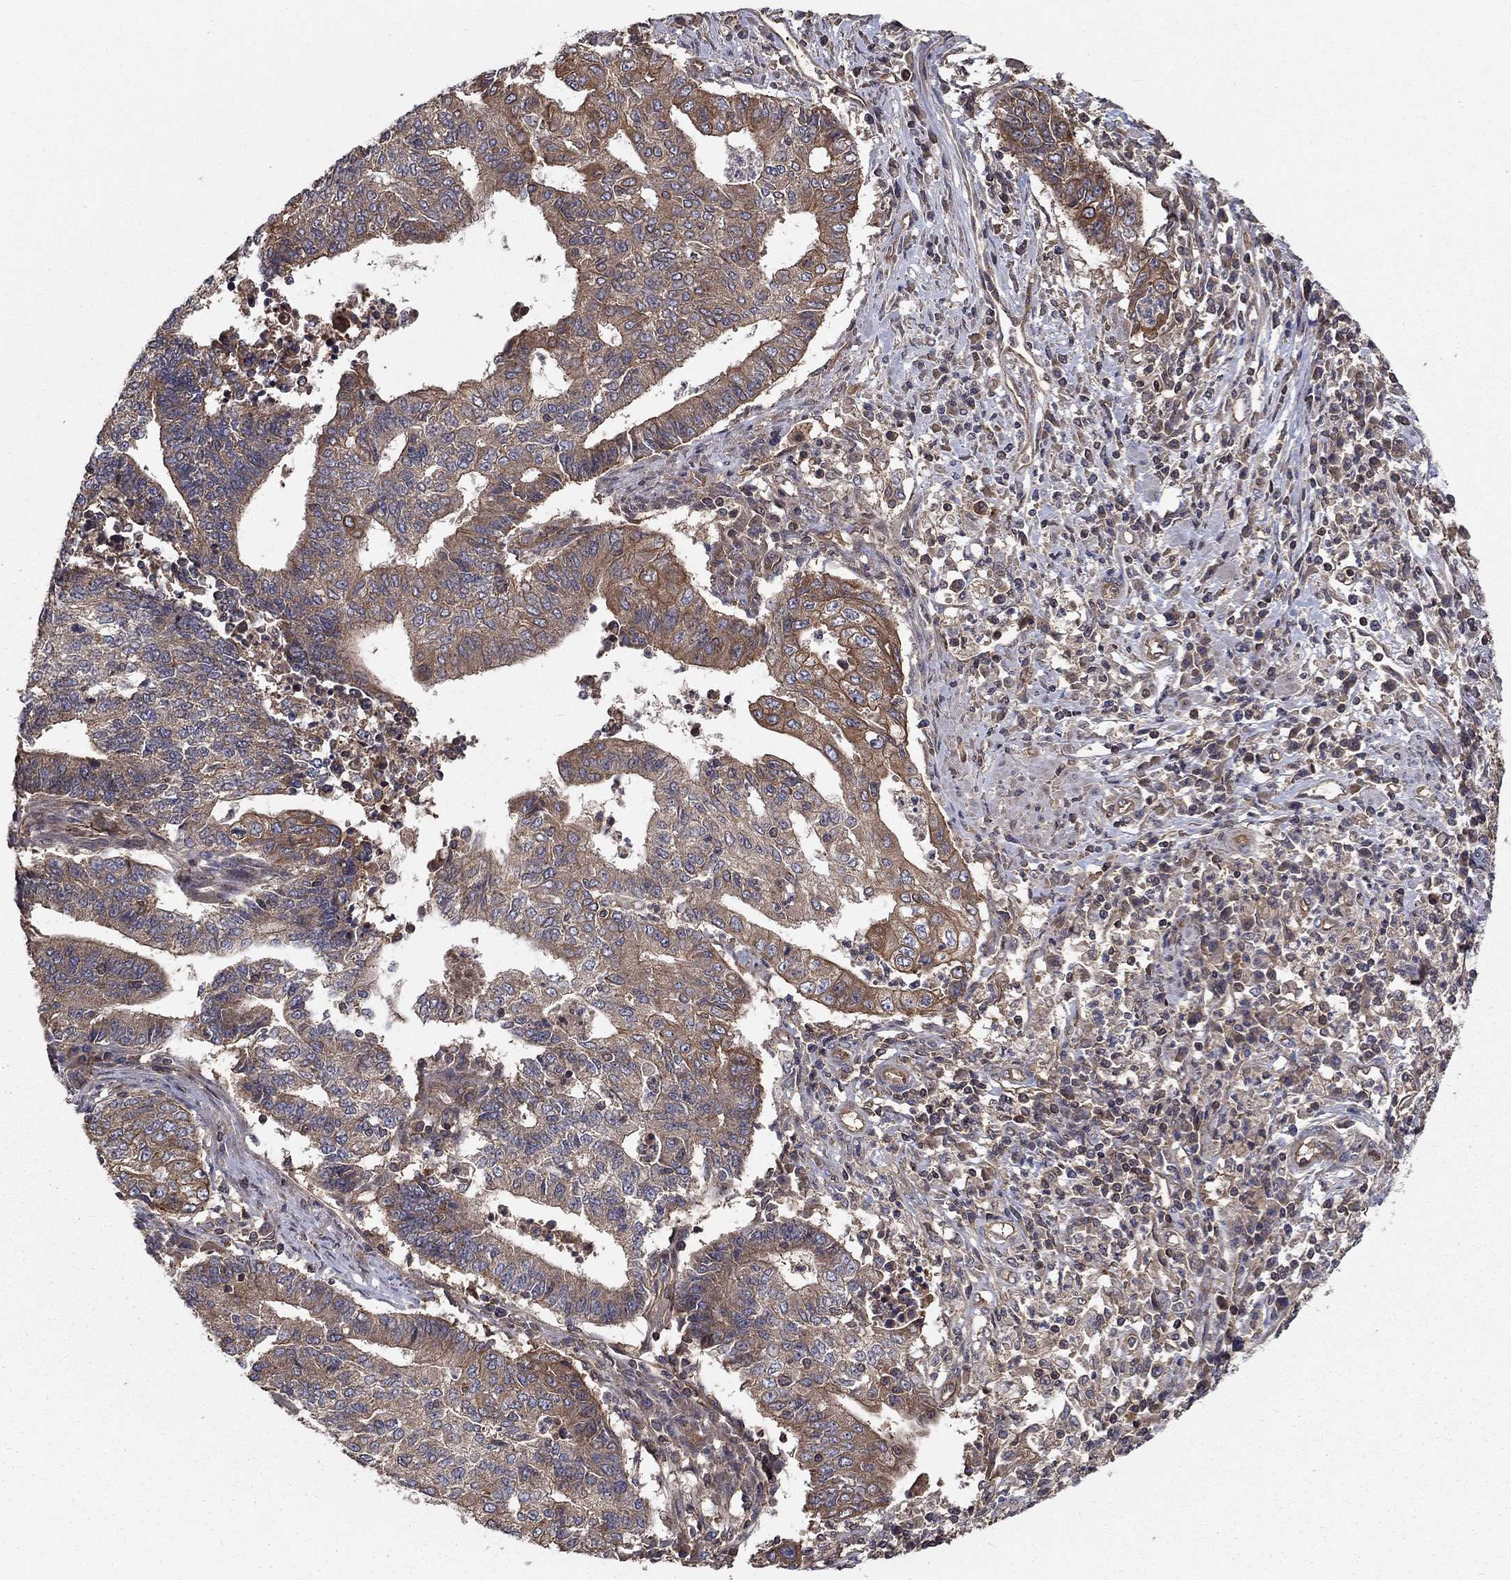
{"staining": {"intensity": "strong", "quantity": "<25%", "location": "cytoplasmic/membranous"}, "tissue": "endometrial cancer", "cell_type": "Tumor cells", "image_type": "cancer", "snomed": [{"axis": "morphology", "description": "Adenocarcinoma, NOS"}, {"axis": "topography", "description": "Uterus"}, {"axis": "topography", "description": "Endometrium"}], "caption": "This is a micrograph of IHC staining of endometrial cancer, which shows strong expression in the cytoplasmic/membranous of tumor cells.", "gene": "BMERB1", "patient": {"sex": "female", "age": 54}}